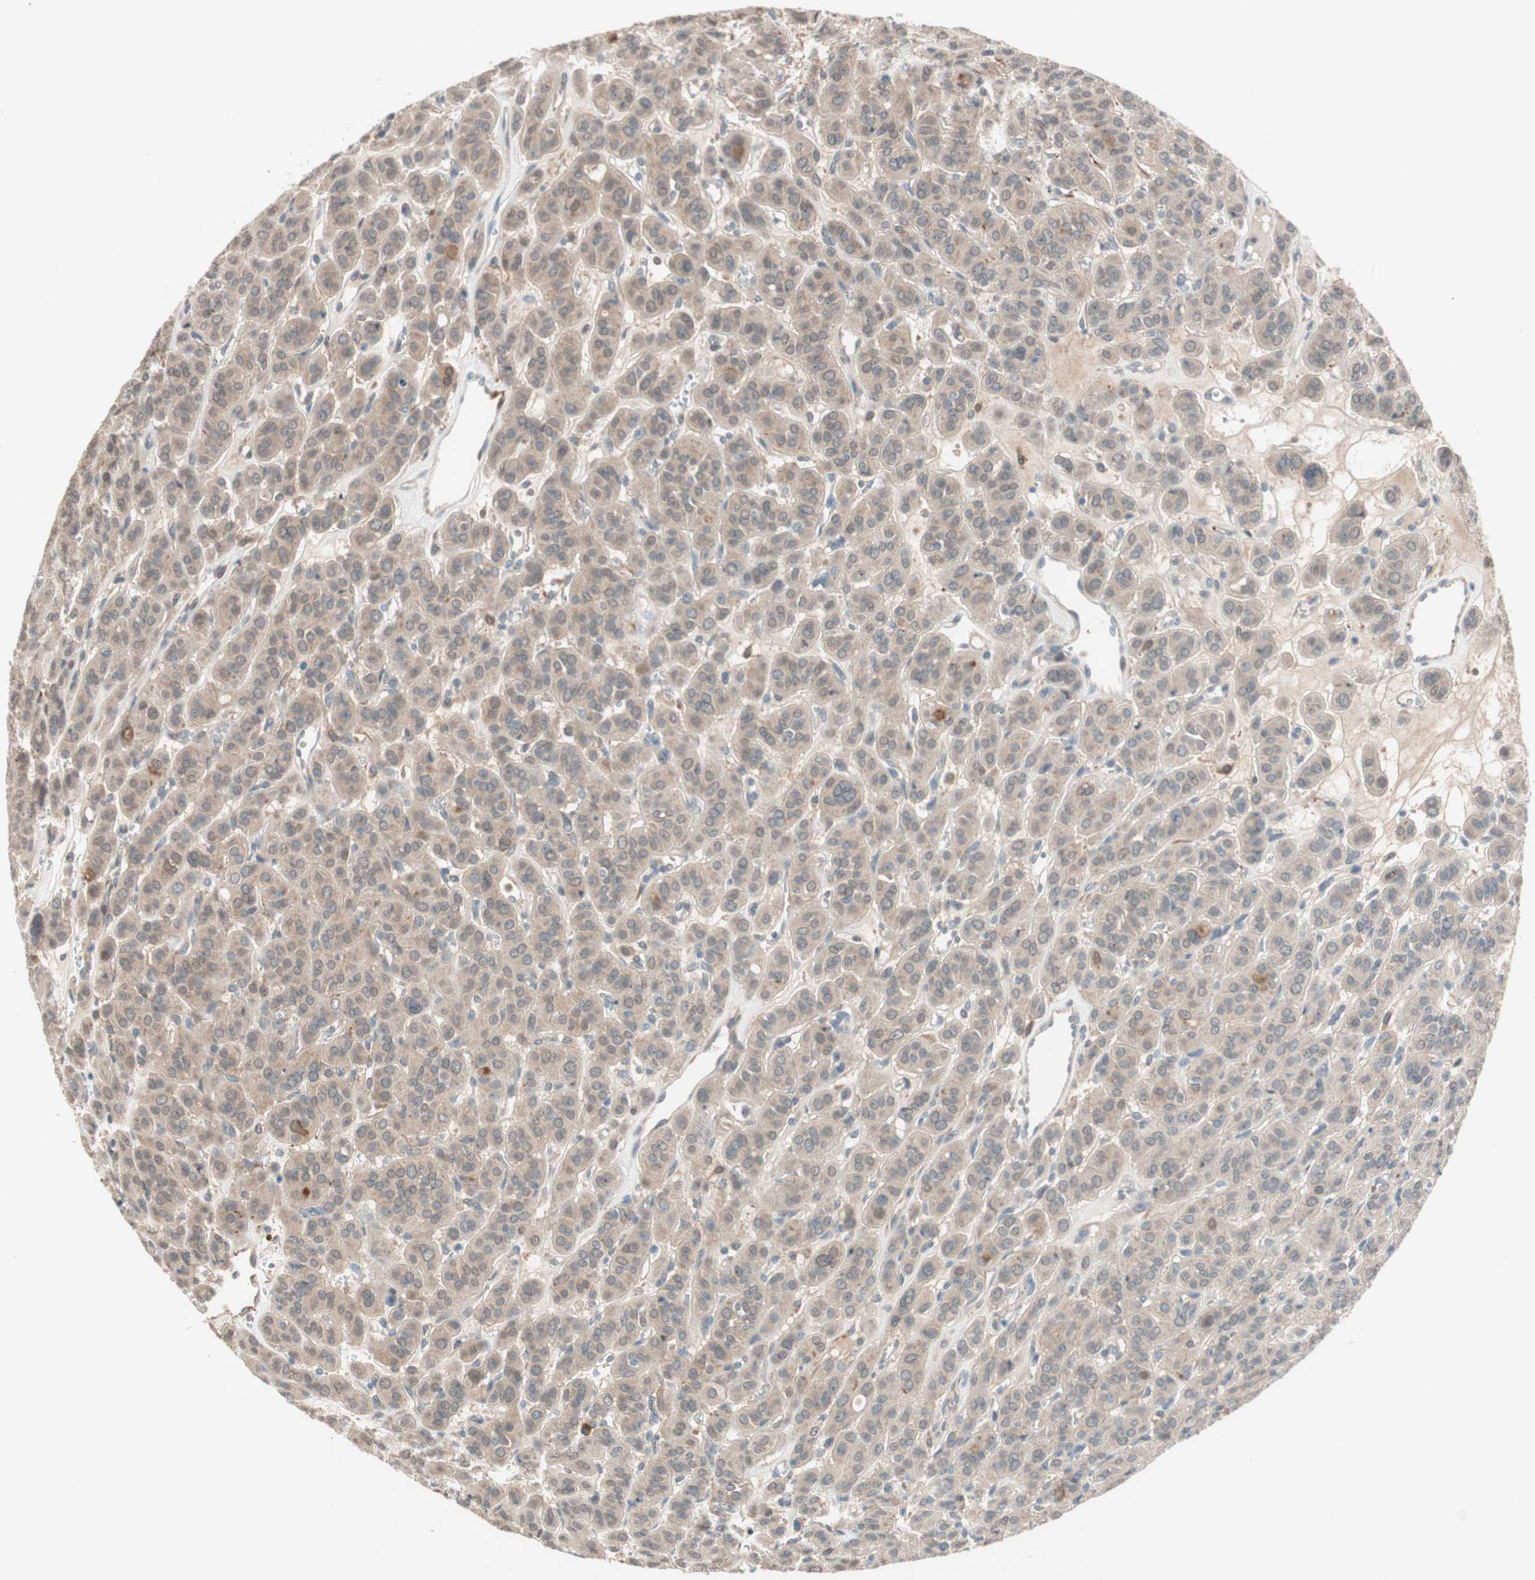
{"staining": {"intensity": "weak", "quantity": ">75%", "location": "cytoplasmic/membranous"}, "tissue": "thyroid cancer", "cell_type": "Tumor cells", "image_type": "cancer", "snomed": [{"axis": "morphology", "description": "Follicular adenoma carcinoma, NOS"}, {"axis": "topography", "description": "Thyroid gland"}], "caption": "Weak cytoplasmic/membranous protein expression is present in approximately >75% of tumor cells in follicular adenoma carcinoma (thyroid).", "gene": "PIK3R3", "patient": {"sex": "female", "age": 71}}